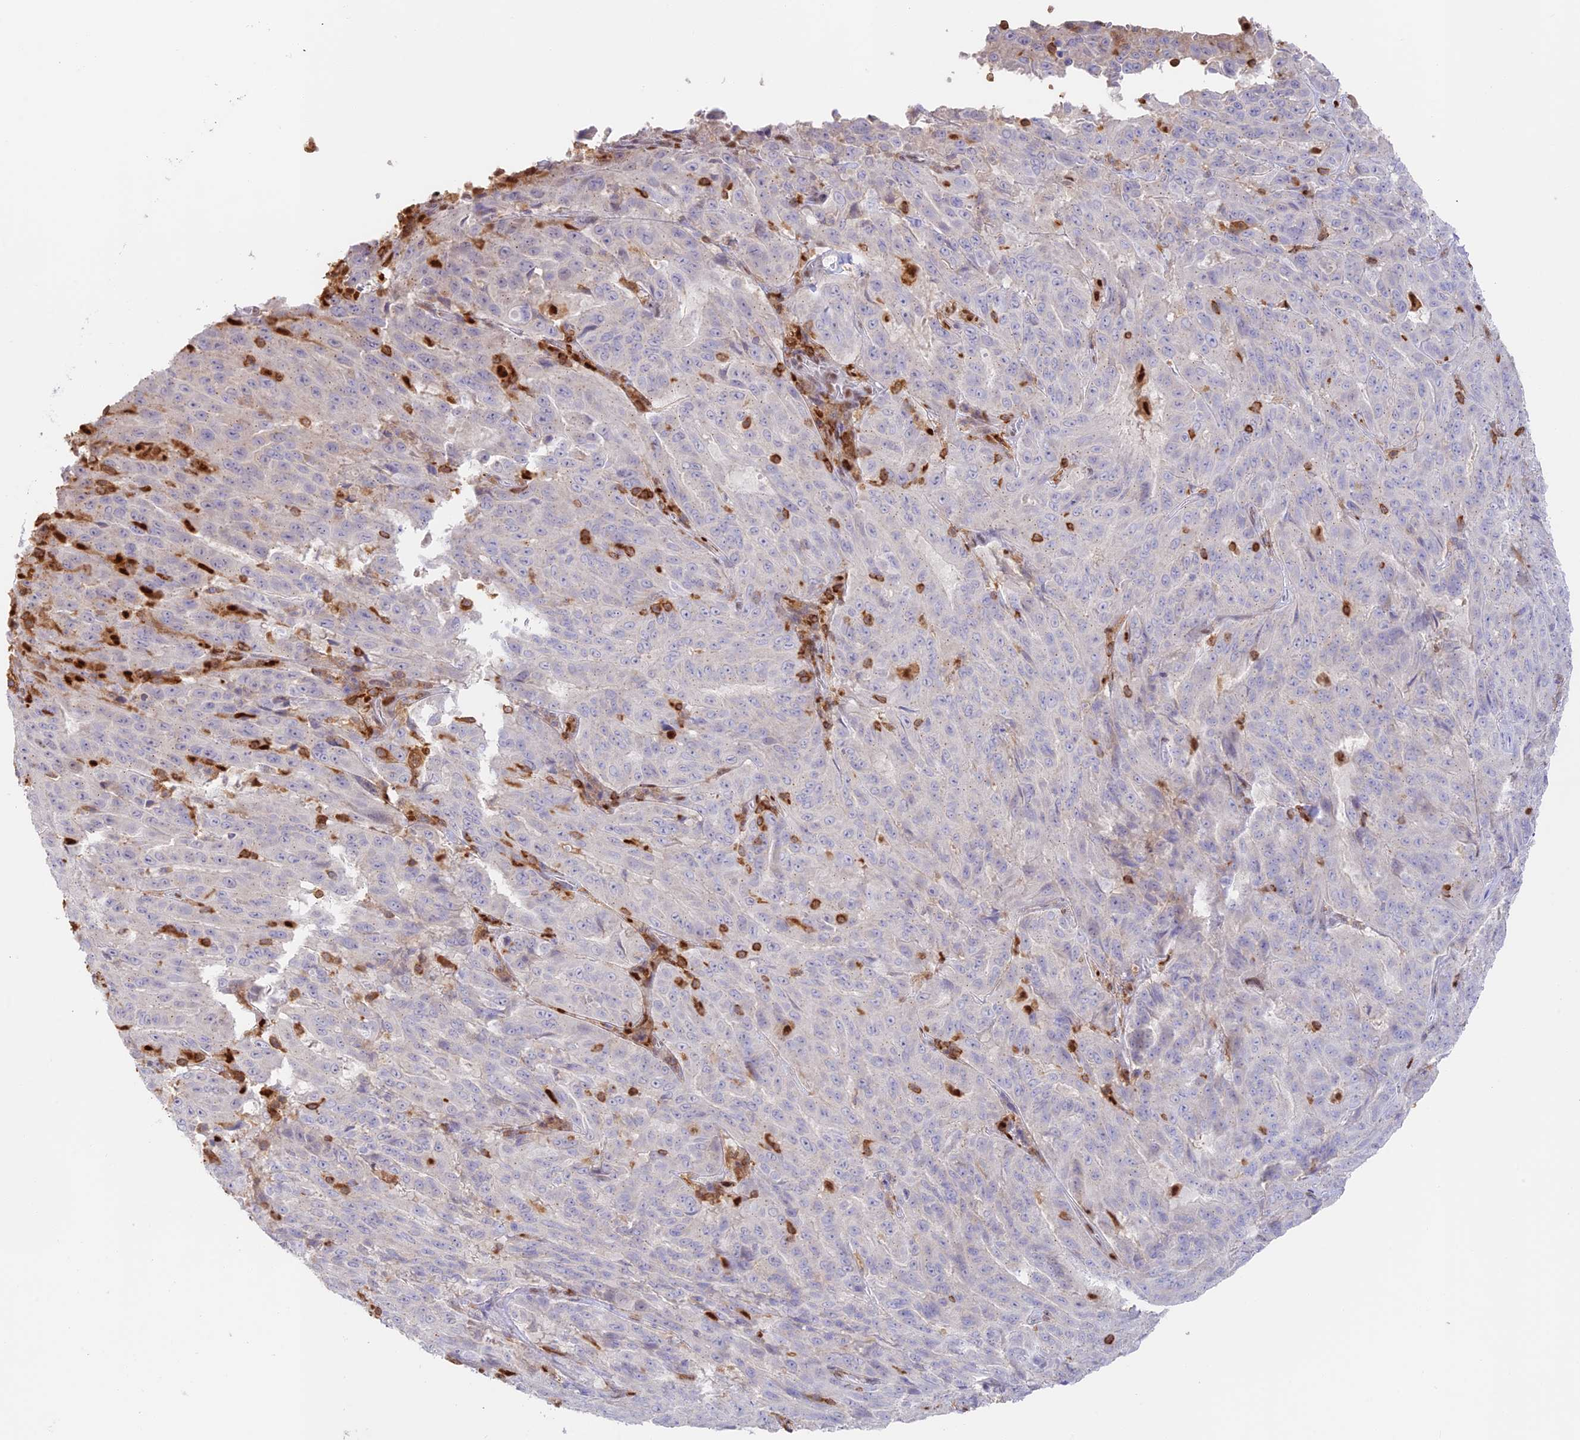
{"staining": {"intensity": "negative", "quantity": "none", "location": "none"}, "tissue": "pancreatic cancer", "cell_type": "Tumor cells", "image_type": "cancer", "snomed": [{"axis": "morphology", "description": "Adenocarcinoma, NOS"}, {"axis": "topography", "description": "Pancreas"}], "caption": "Pancreatic cancer (adenocarcinoma) stained for a protein using immunohistochemistry (IHC) displays no positivity tumor cells.", "gene": "DENND1C", "patient": {"sex": "male", "age": 63}}